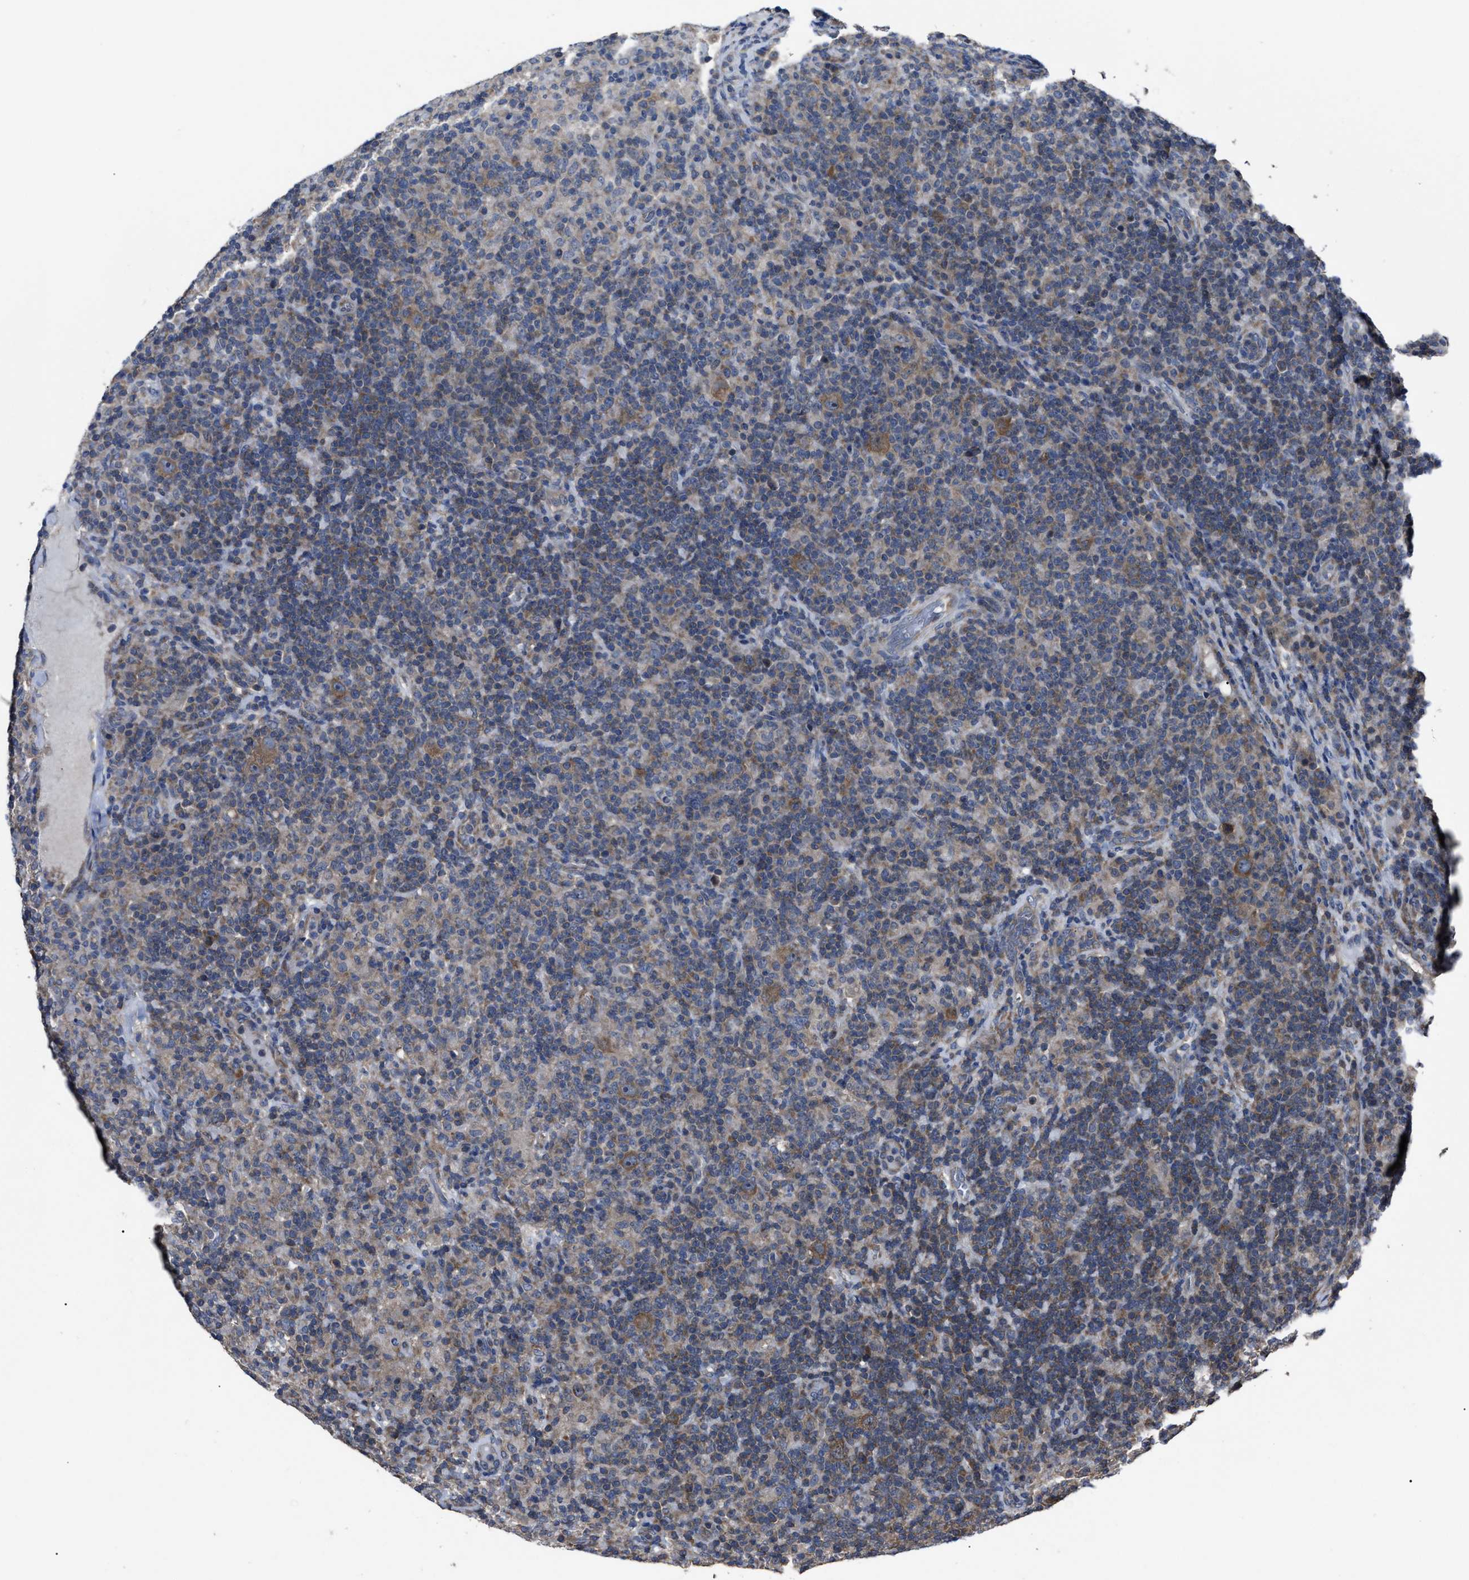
{"staining": {"intensity": "moderate", "quantity": ">75%", "location": "cytoplasmic/membranous"}, "tissue": "lymphoma", "cell_type": "Tumor cells", "image_type": "cancer", "snomed": [{"axis": "morphology", "description": "Hodgkin's disease, NOS"}, {"axis": "topography", "description": "Lymph node"}], "caption": "Lymphoma stained with a brown dye exhibits moderate cytoplasmic/membranous positive expression in about >75% of tumor cells.", "gene": "UPF1", "patient": {"sex": "male", "age": 70}}